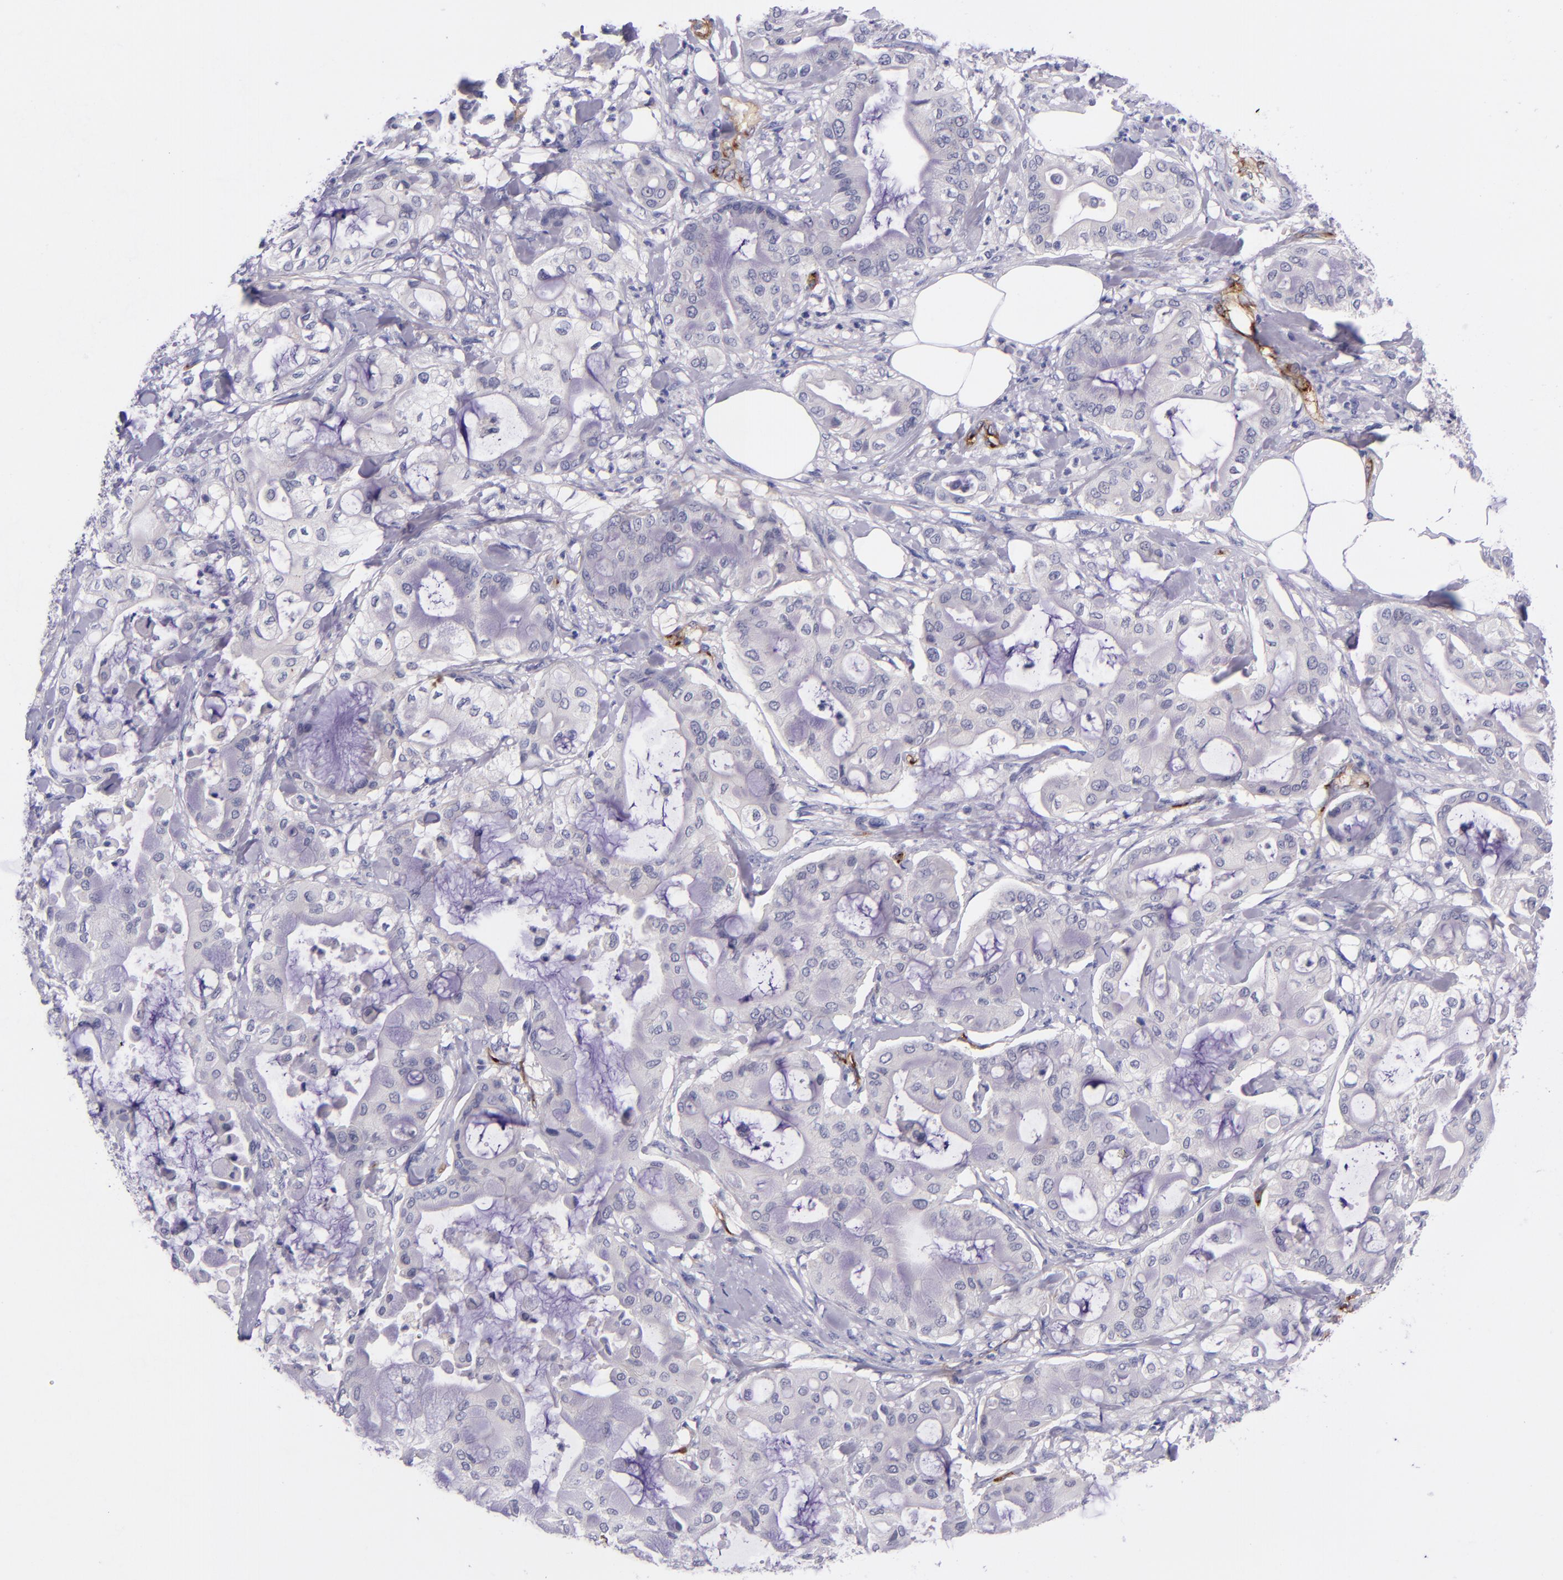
{"staining": {"intensity": "negative", "quantity": "none", "location": "none"}, "tissue": "pancreatic cancer", "cell_type": "Tumor cells", "image_type": "cancer", "snomed": [{"axis": "morphology", "description": "Adenocarcinoma, NOS"}, {"axis": "morphology", "description": "Adenocarcinoma, metastatic, NOS"}, {"axis": "topography", "description": "Lymph node"}, {"axis": "topography", "description": "Pancreas"}, {"axis": "topography", "description": "Duodenum"}], "caption": "Adenocarcinoma (pancreatic) was stained to show a protein in brown. There is no significant positivity in tumor cells. (IHC, brightfield microscopy, high magnification).", "gene": "NOS3", "patient": {"sex": "female", "age": 64}}